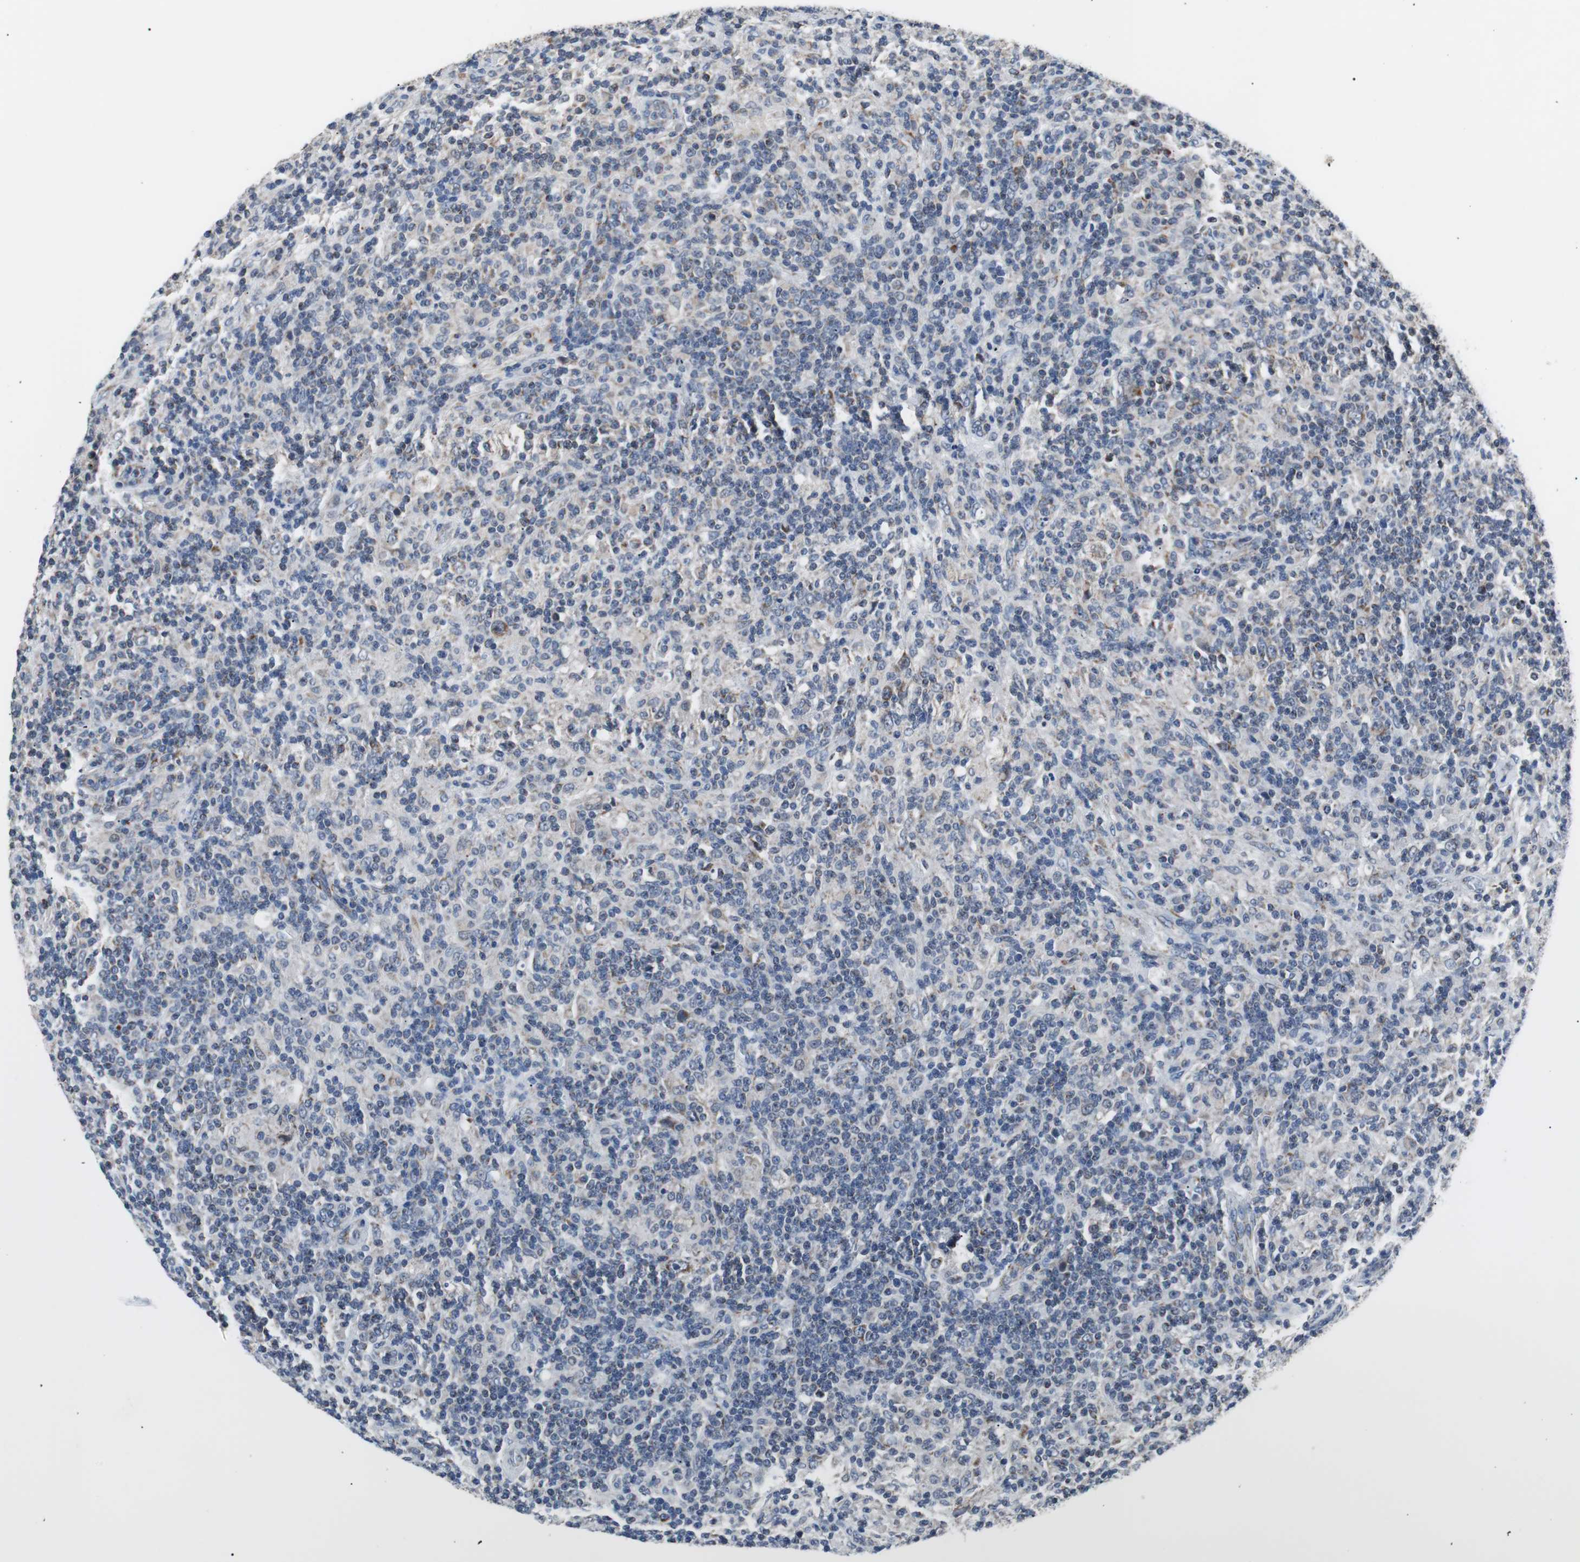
{"staining": {"intensity": "weak", "quantity": "25%-75%", "location": "cytoplasmic/membranous"}, "tissue": "lymphoma", "cell_type": "Tumor cells", "image_type": "cancer", "snomed": [{"axis": "morphology", "description": "Hodgkin's disease, NOS"}, {"axis": "topography", "description": "Lymph node"}], "caption": "Hodgkin's disease stained for a protein (brown) displays weak cytoplasmic/membranous positive expression in approximately 25%-75% of tumor cells.", "gene": "PITRM1", "patient": {"sex": "male", "age": 70}}